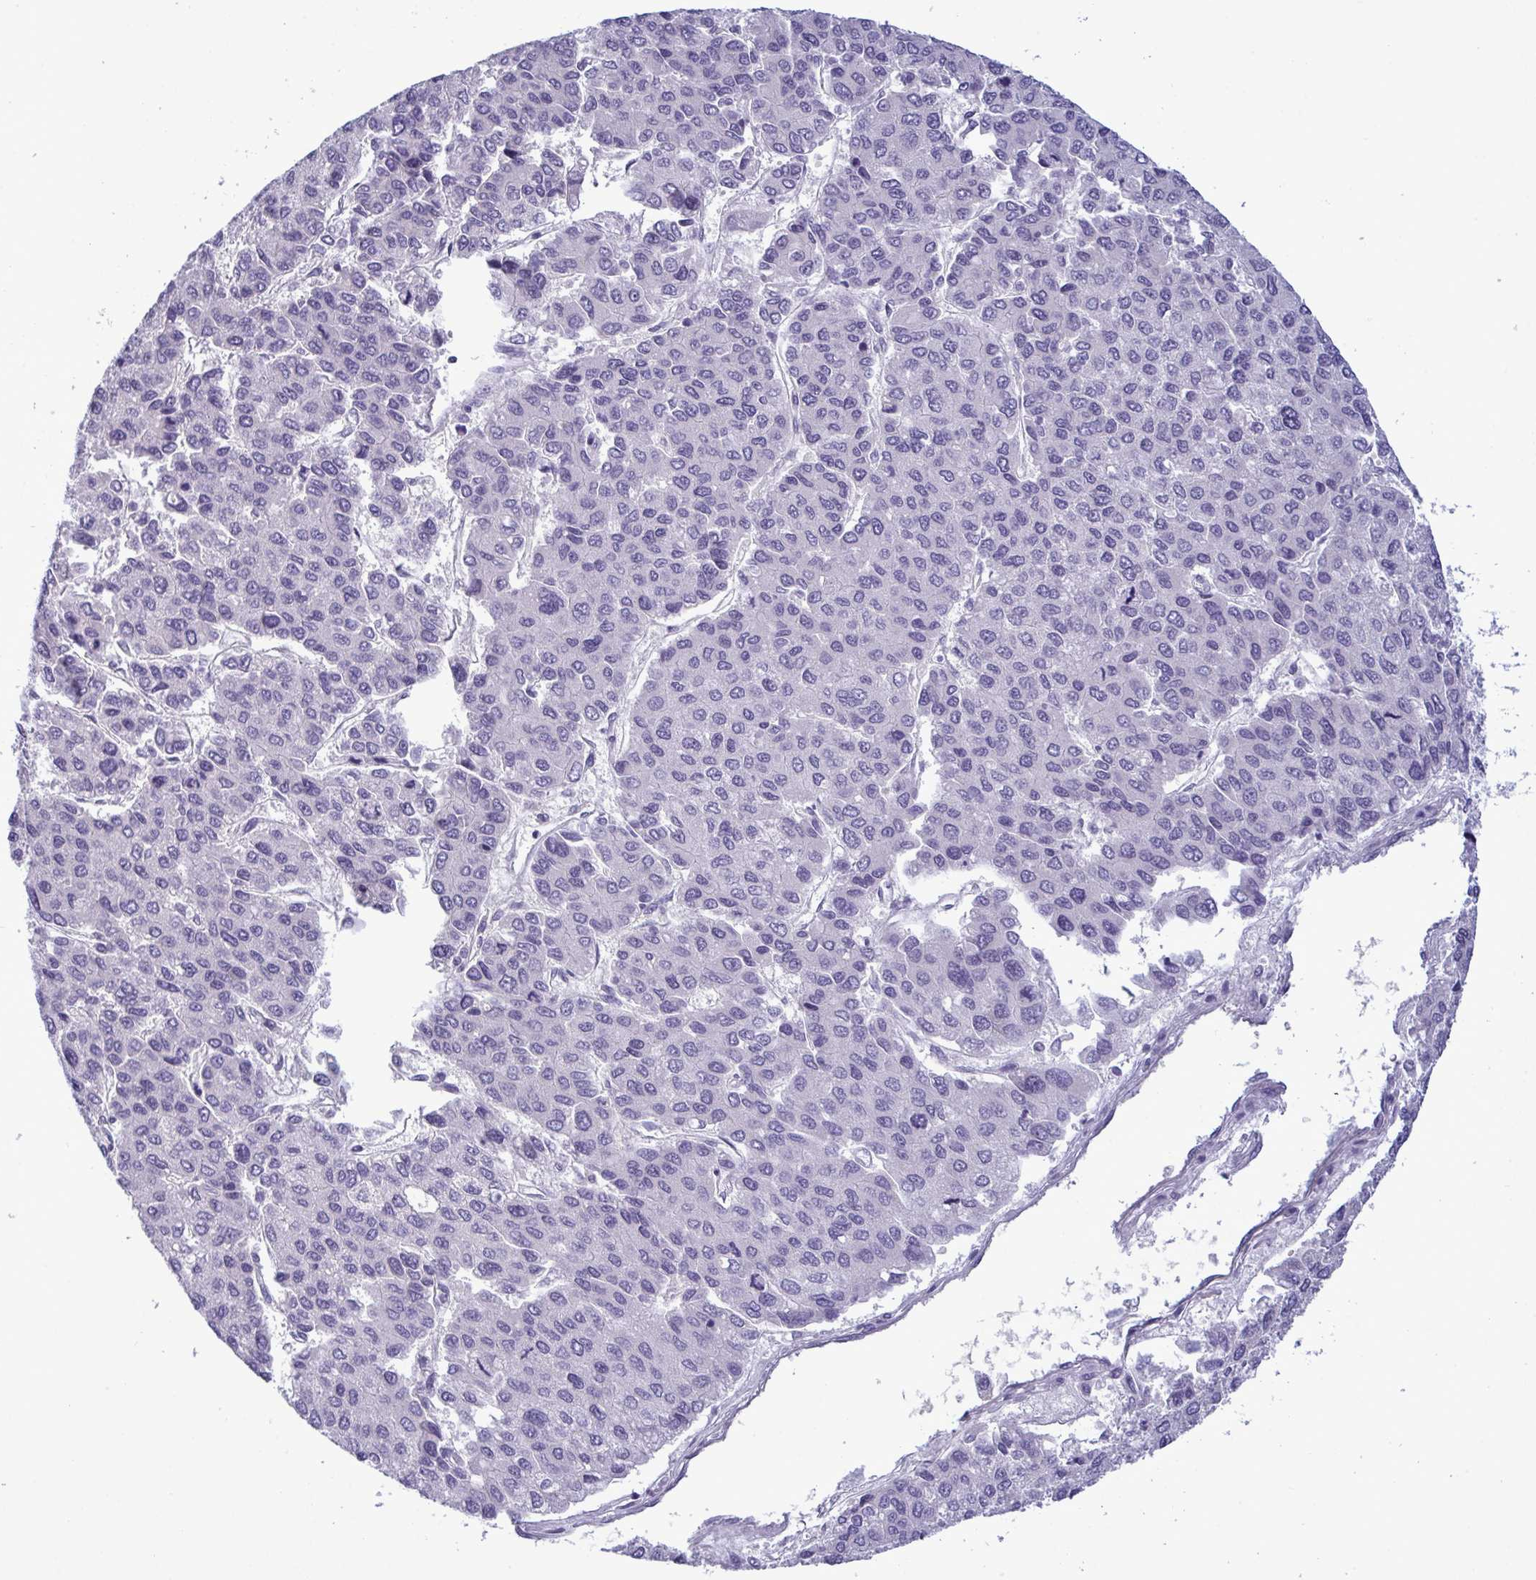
{"staining": {"intensity": "negative", "quantity": "none", "location": "none"}, "tissue": "liver cancer", "cell_type": "Tumor cells", "image_type": "cancer", "snomed": [{"axis": "morphology", "description": "Carcinoma, Hepatocellular, NOS"}, {"axis": "topography", "description": "Liver"}], "caption": "Immunohistochemical staining of liver cancer (hepatocellular carcinoma) exhibits no significant expression in tumor cells. Nuclei are stained in blue.", "gene": "TENT5D", "patient": {"sex": "female", "age": 66}}